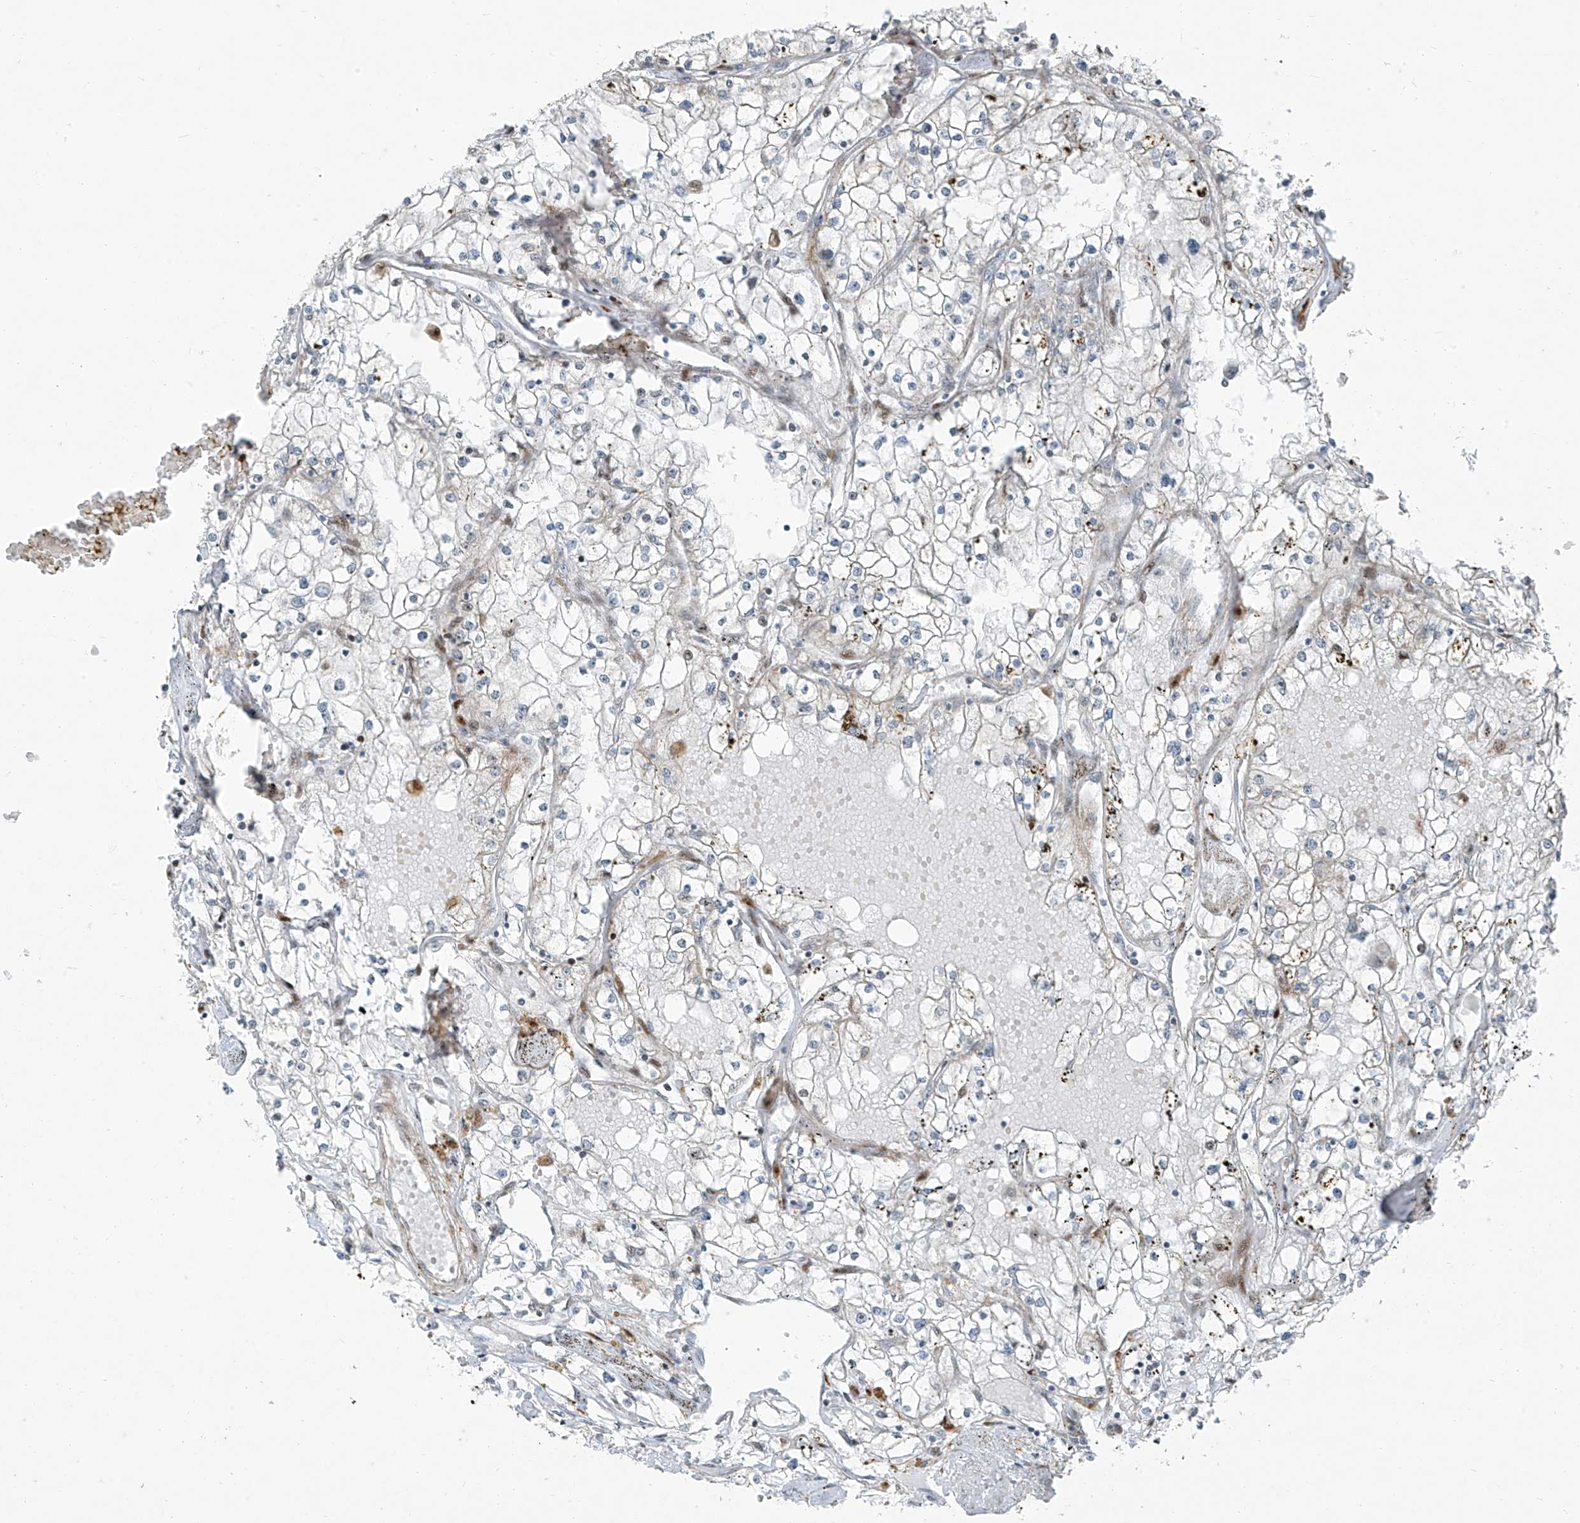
{"staining": {"intensity": "negative", "quantity": "none", "location": "none"}, "tissue": "renal cancer", "cell_type": "Tumor cells", "image_type": "cancer", "snomed": [{"axis": "morphology", "description": "Adenocarcinoma, NOS"}, {"axis": "topography", "description": "Kidney"}], "caption": "An immunohistochemistry (IHC) histopathology image of renal cancer is shown. There is no staining in tumor cells of renal cancer. The staining was performed using DAB (3,3'-diaminobenzidine) to visualize the protein expression in brown, while the nuclei were stained in blue with hematoxylin (Magnification: 20x).", "gene": "PPCS", "patient": {"sex": "male", "age": 56}}